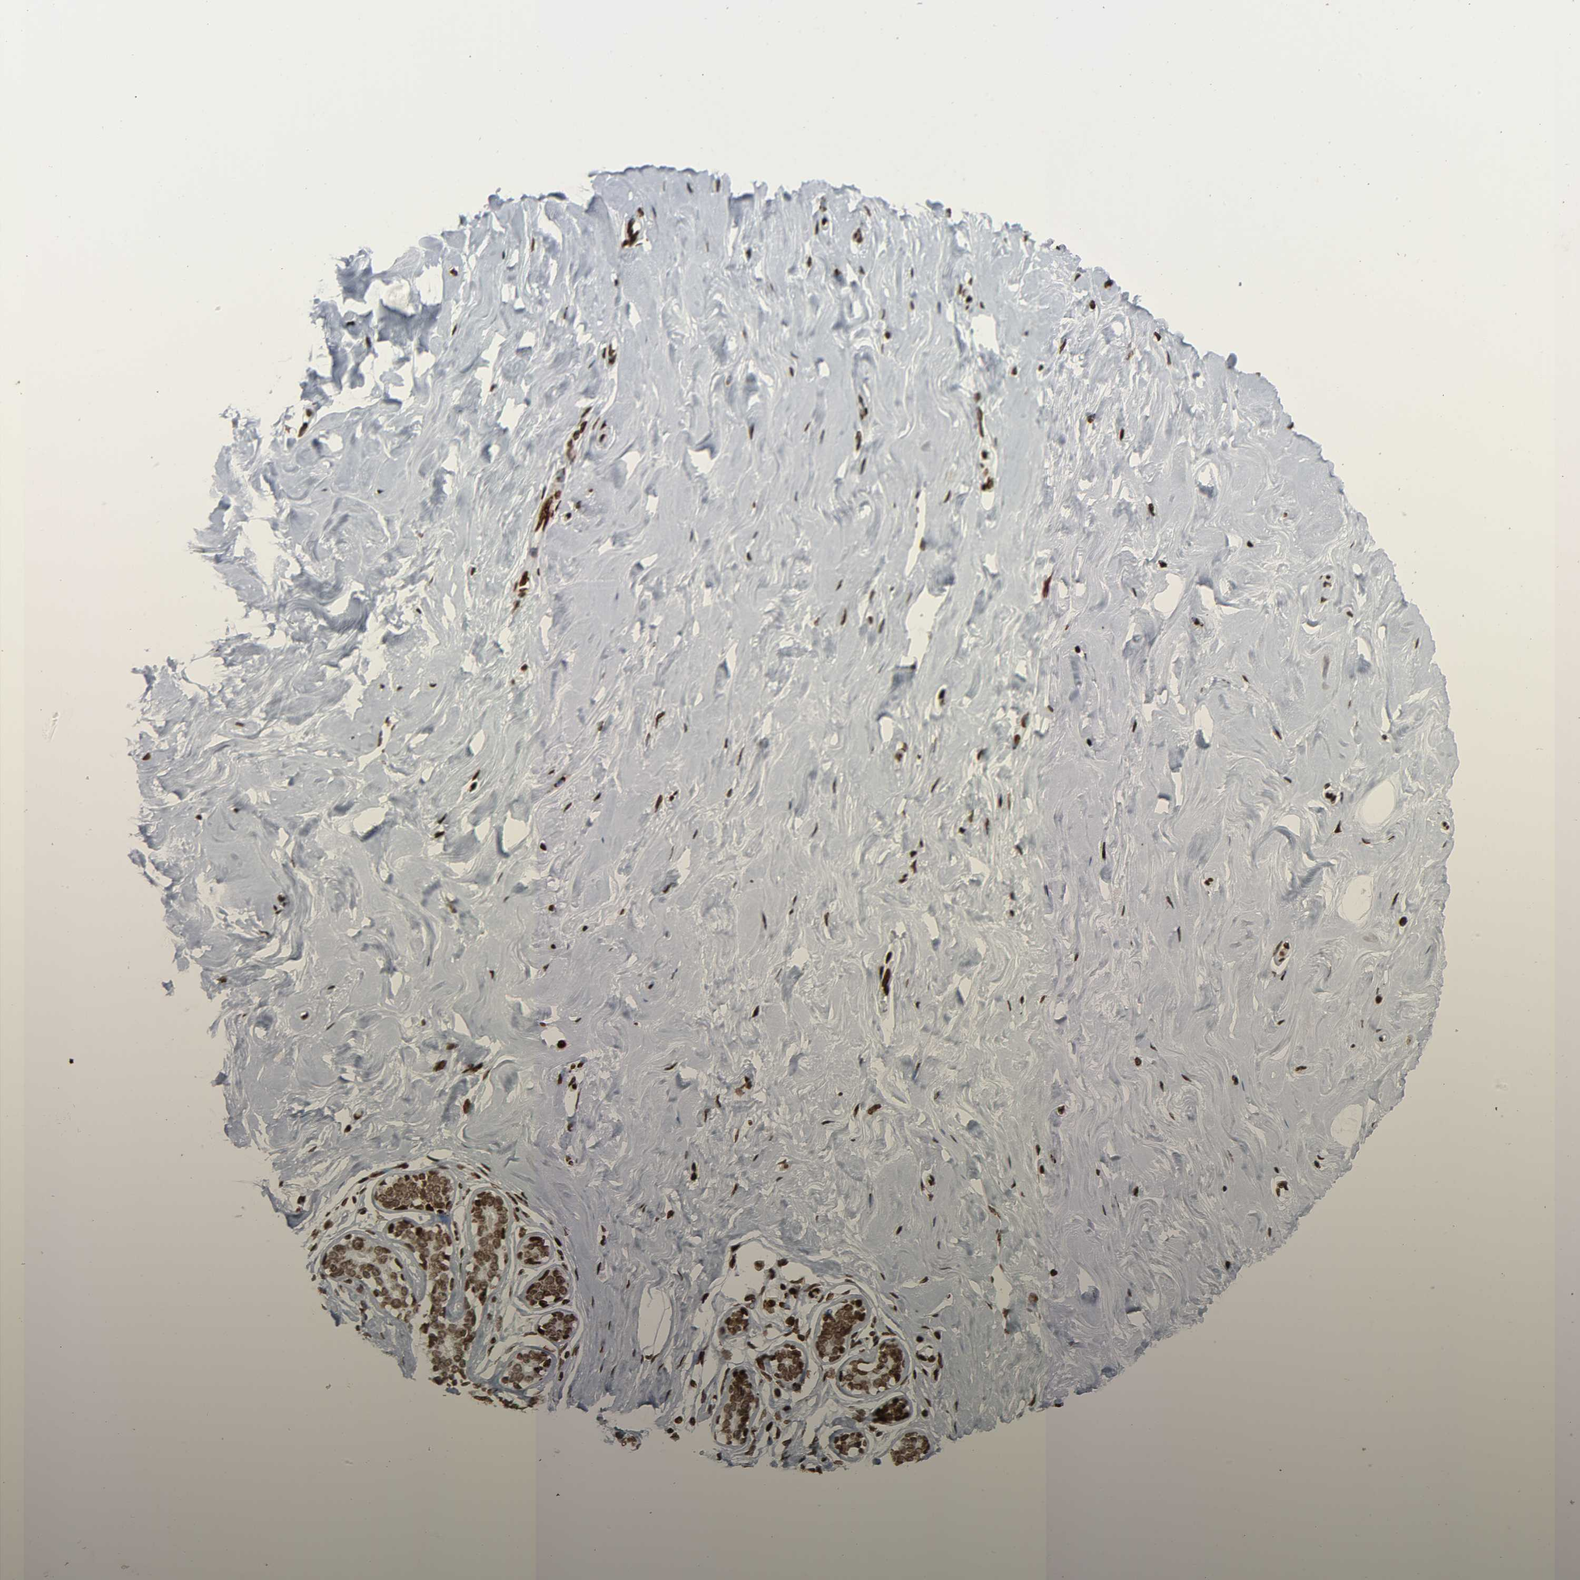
{"staining": {"intensity": "strong", "quantity": ">75%", "location": "nuclear"}, "tissue": "breast", "cell_type": "Adipocytes", "image_type": "normal", "snomed": [{"axis": "morphology", "description": "Normal tissue, NOS"}, {"axis": "topography", "description": "Breast"}], "caption": "Brown immunohistochemical staining in benign human breast shows strong nuclear staining in about >75% of adipocytes.", "gene": "RXRA", "patient": {"sex": "female", "age": 23}}